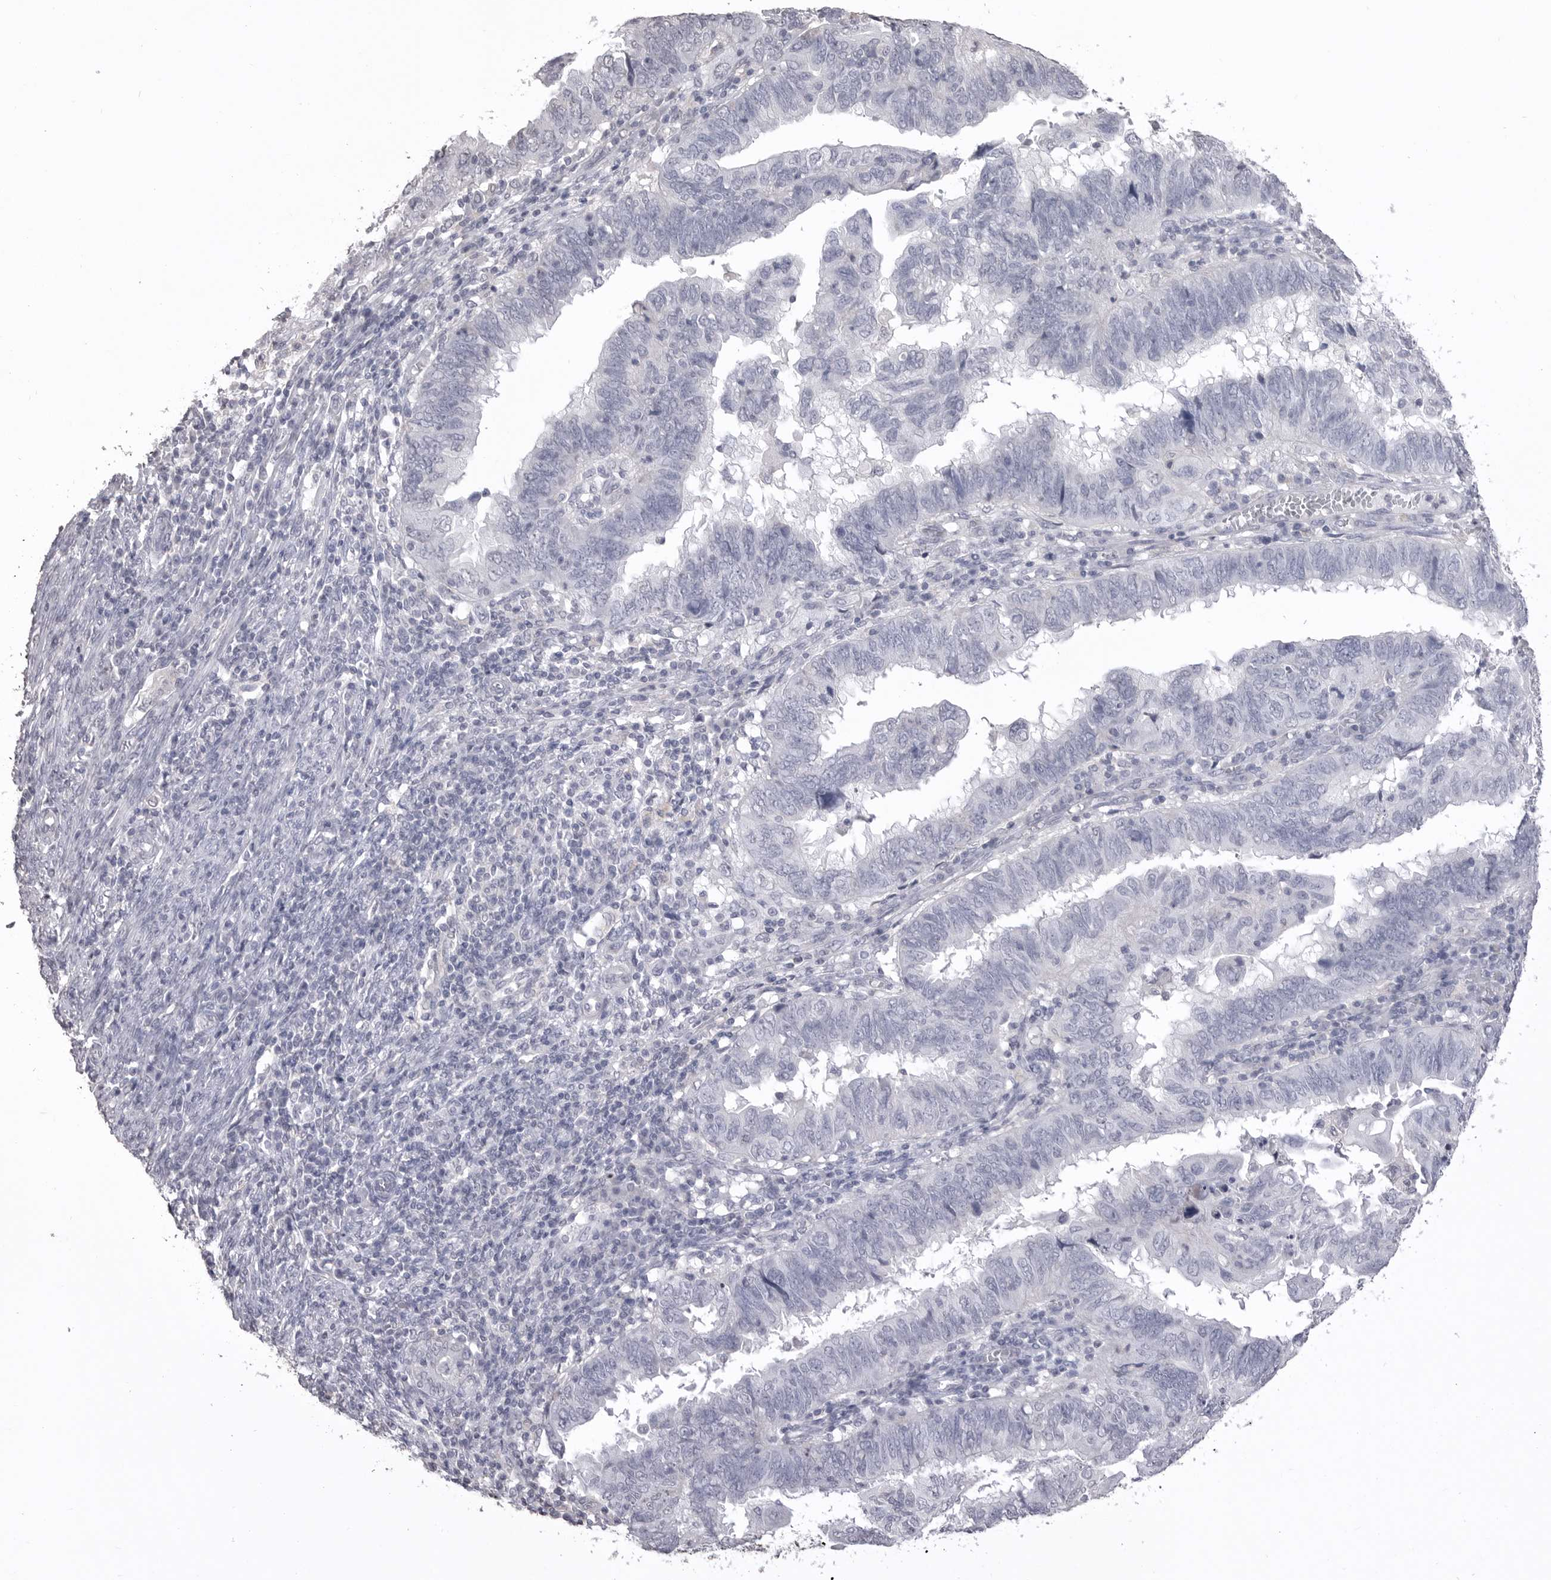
{"staining": {"intensity": "negative", "quantity": "none", "location": "none"}, "tissue": "endometrial cancer", "cell_type": "Tumor cells", "image_type": "cancer", "snomed": [{"axis": "morphology", "description": "Adenocarcinoma, NOS"}, {"axis": "topography", "description": "Uterus"}], "caption": "Immunohistochemistry image of neoplastic tissue: endometrial cancer stained with DAB exhibits no significant protein staining in tumor cells.", "gene": "ICAM5", "patient": {"sex": "female", "age": 77}}